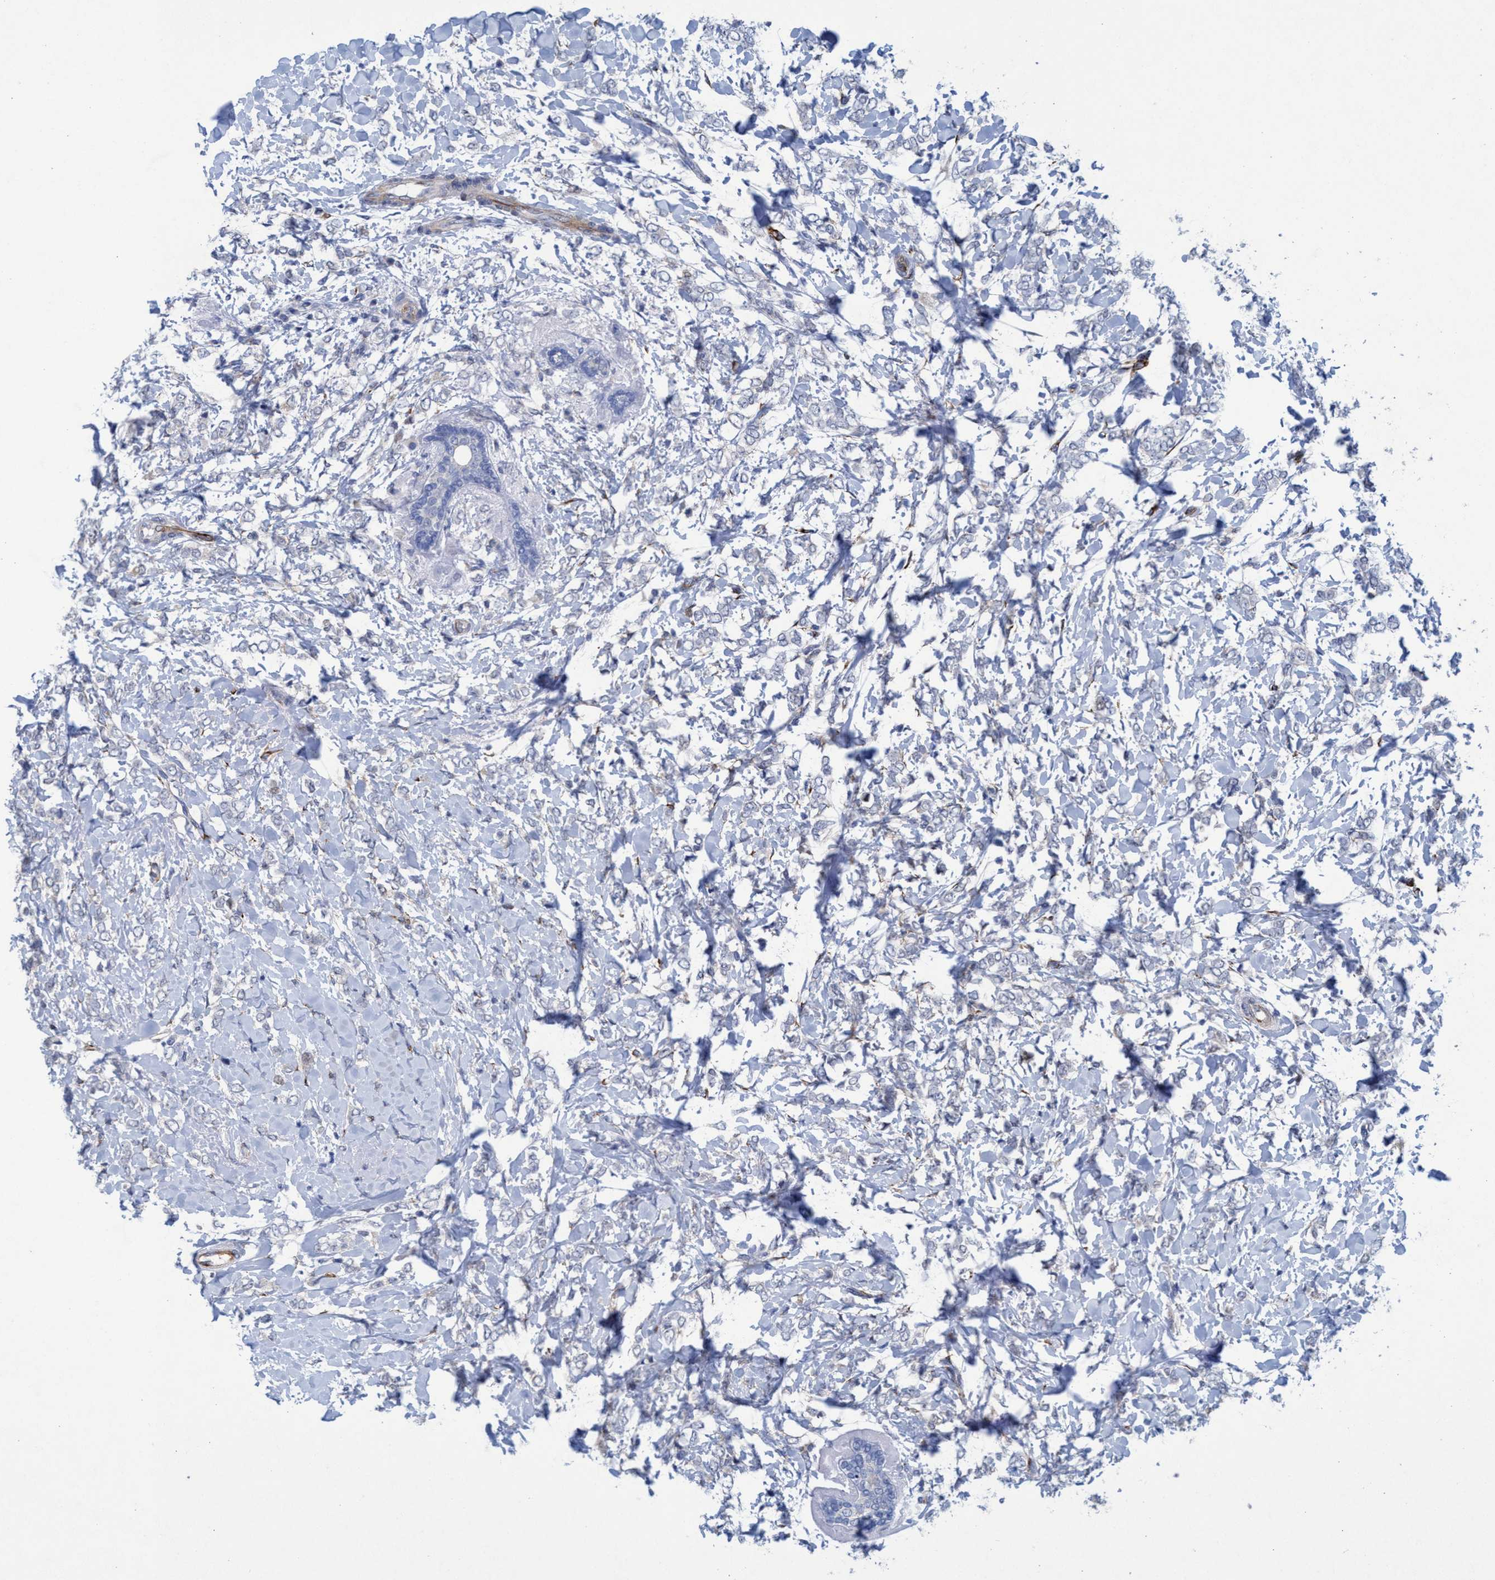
{"staining": {"intensity": "negative", "quantity": "none", "location": "none"}, "tissue": "breast cancer", "cell_type": "Tumor cells", "image_type": "cancer", "snomed": [{"axis": "morphology", "description": "Normal tissue, NOS"}, {"axis": "morphology", "description": "Lobular carcinoma"}, {"axis": "topography", "description": "Breast"}], "caption": "Human breast cancer (lobular carcinoma) stained for a protein using immunohistochemistry (IHC) demonstrates no positivity in tumor cells.", "gene": "SLC43A2", "patient": {"sex": "female", "age": 47}}